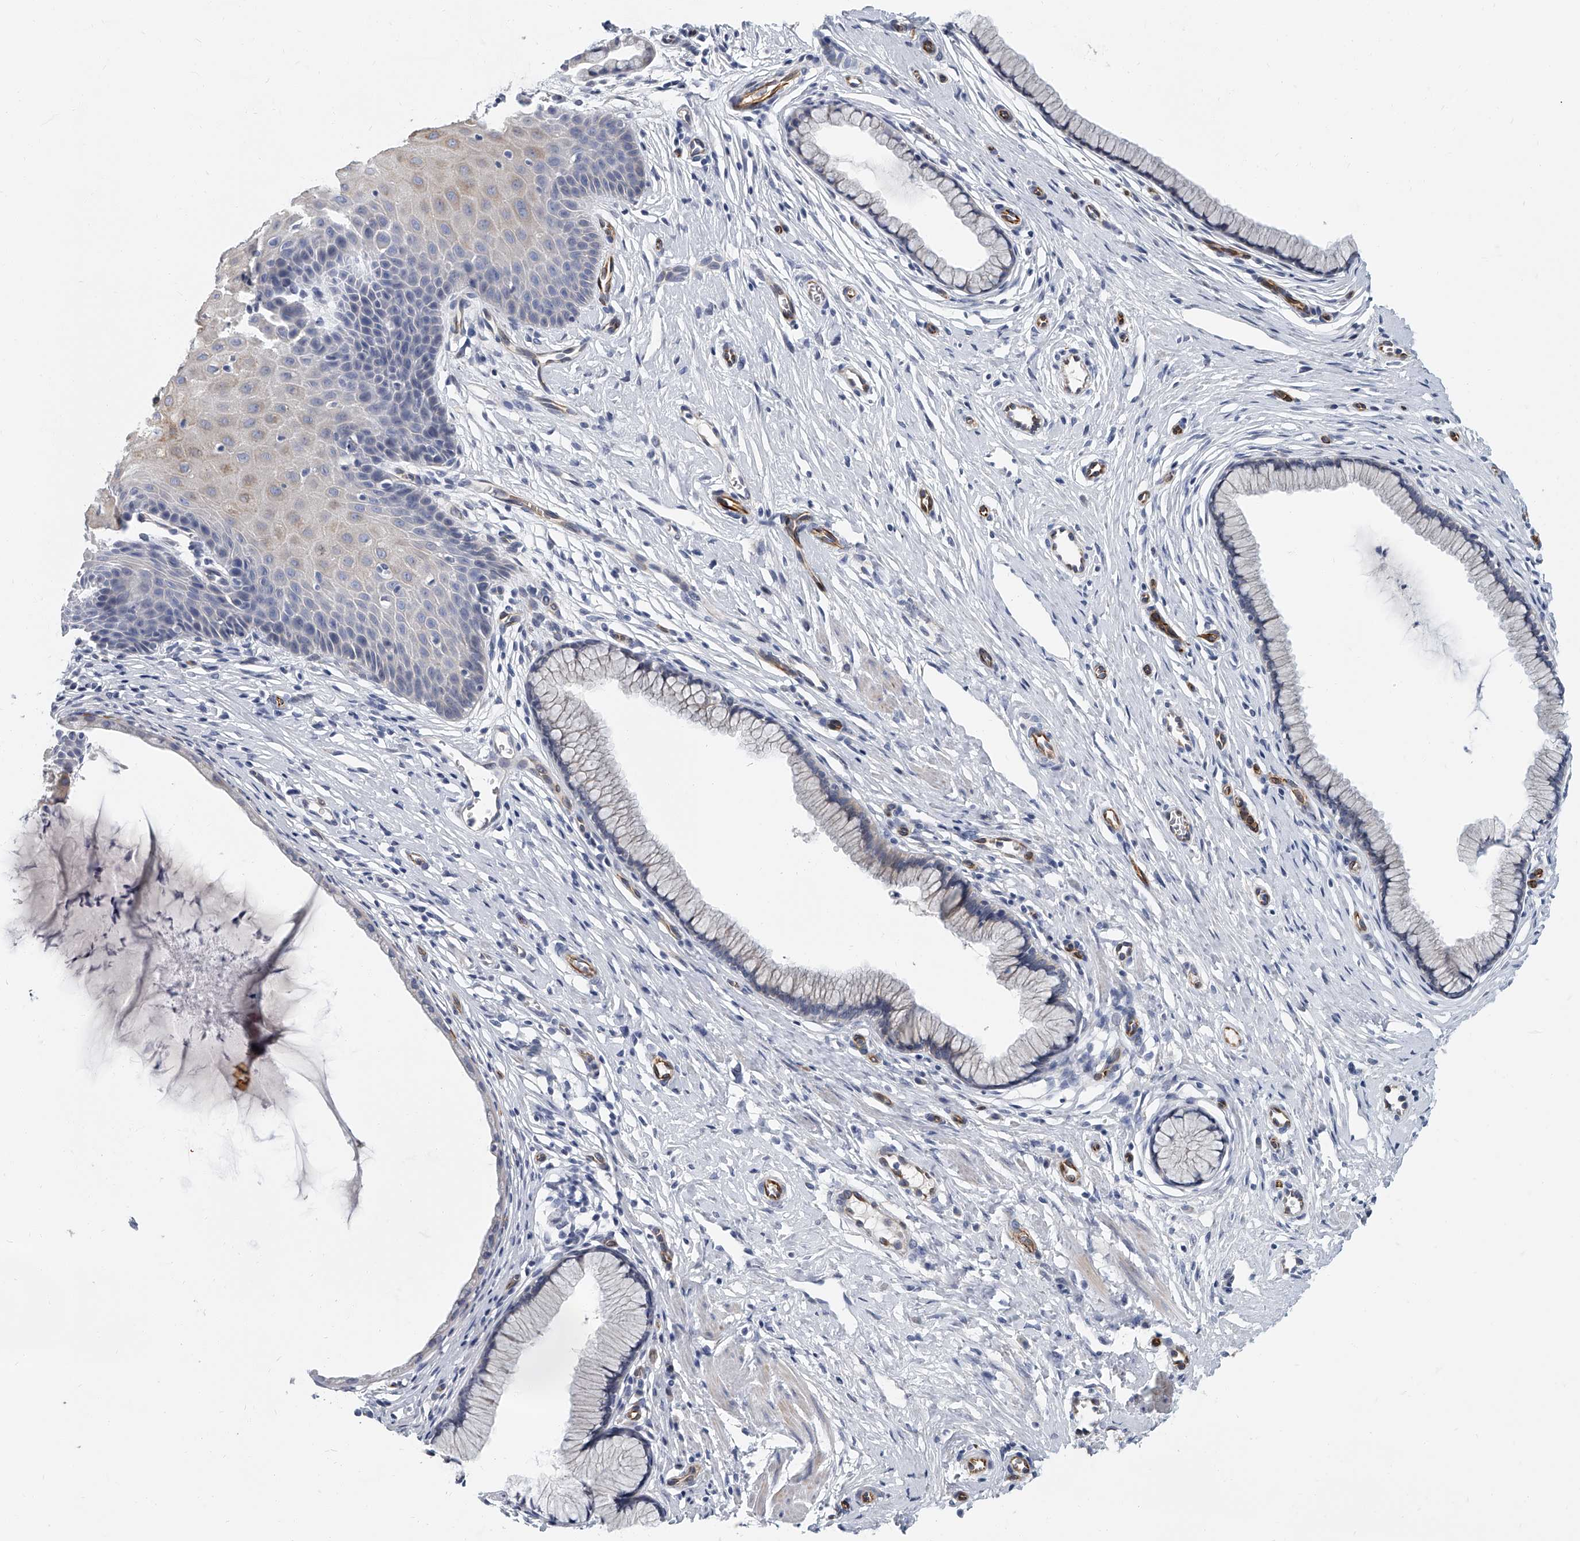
{"staining": {"intensity": "negative", "quantity": "none", "location": "none"}, "tissue": "cervix", "cell_type": "Glandular cells", "image_type": "normal", "snomed": [{"axis": "morphology", "description": "Normal tissue, NOS"}, {"axis": "topography", "description": "Cervix"}], "caption": "Immunohistochemistry histopathology image of benign human cervix stained for a protein (brown), which demonstrates no staining in glandular cells.", "gene": "KIRREL1", "patient": {"sex": "female", "age": 36}}